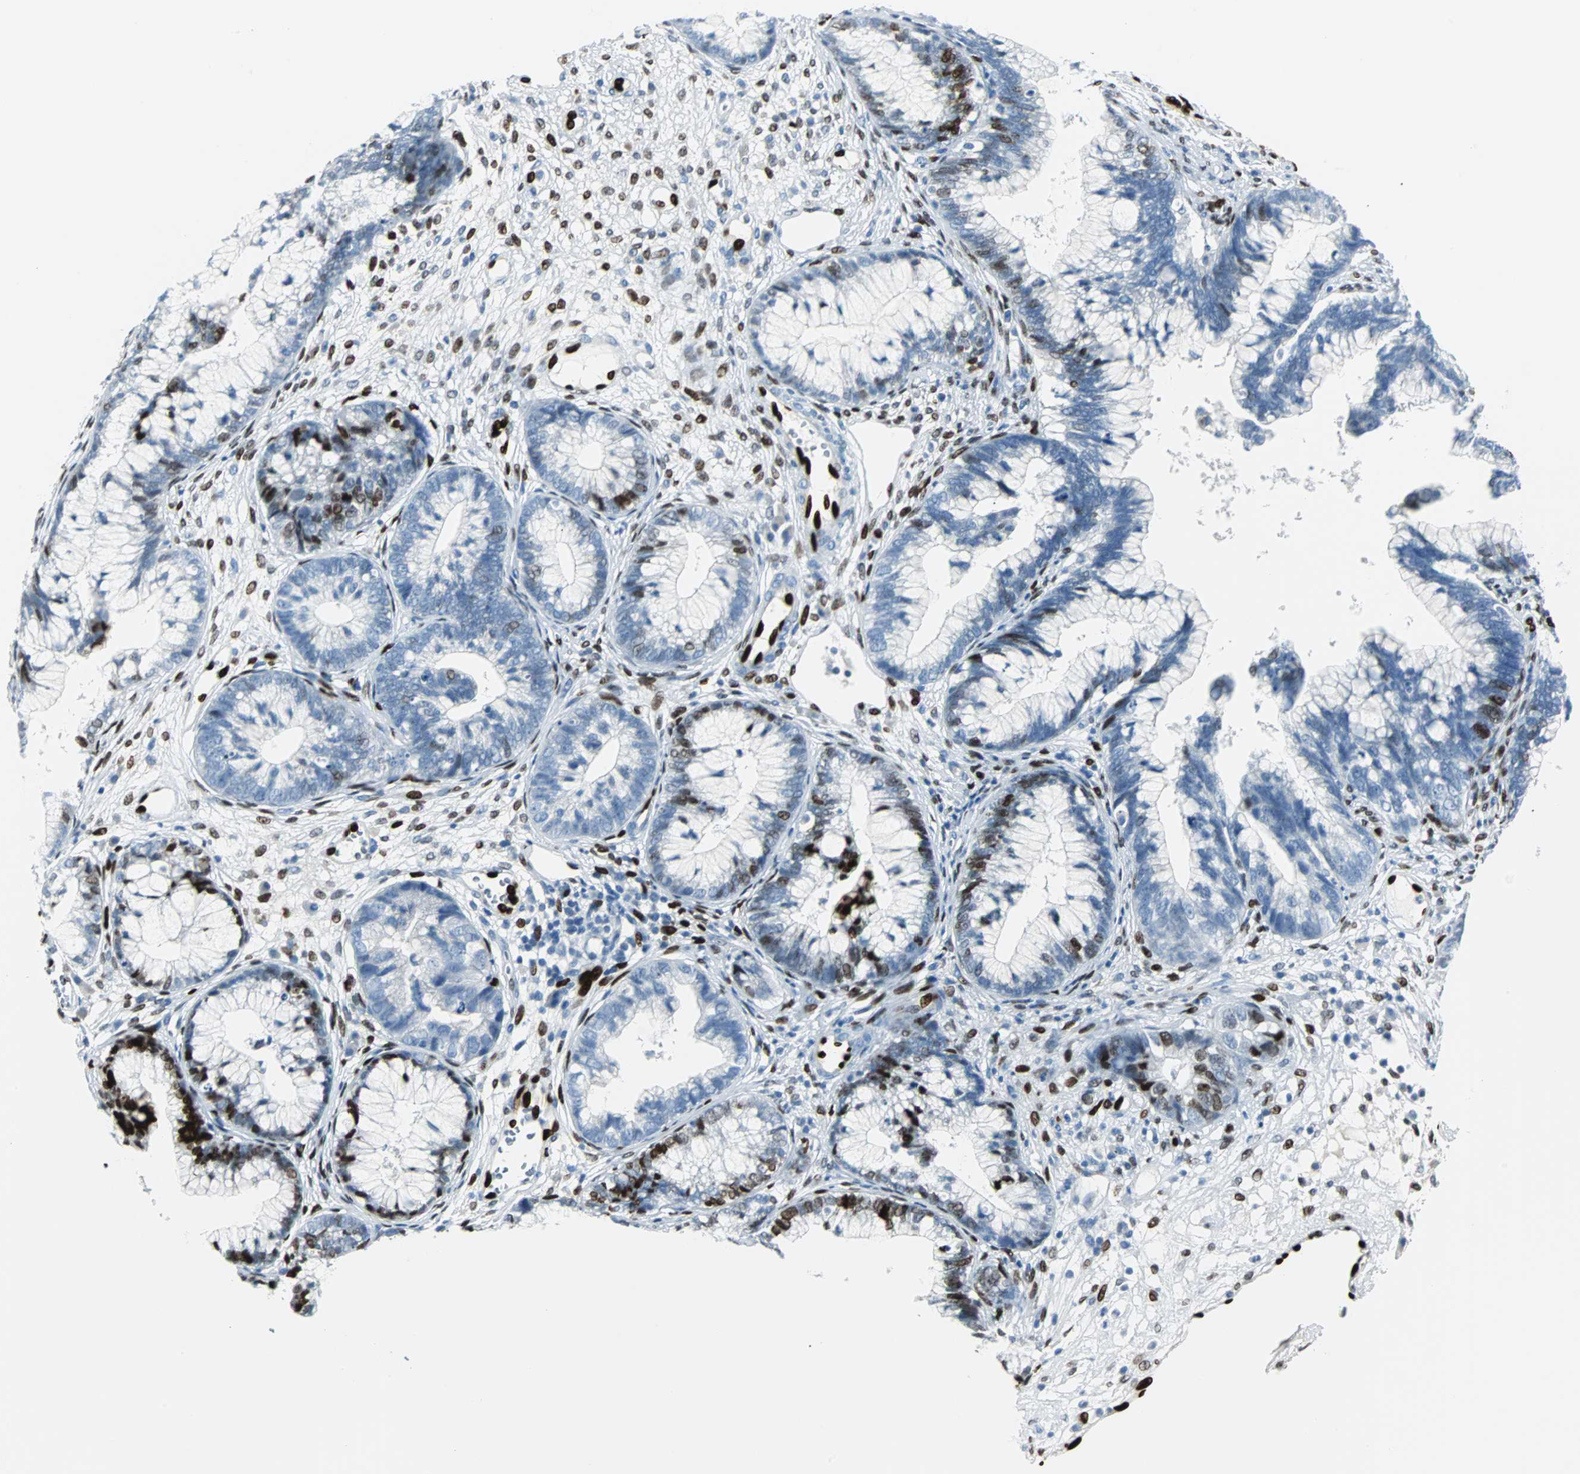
{"staining": {"intensity": "moderate", "quantity": "25%-75%", "location": "nuclear"}, "tissue": "cervical cancer", "cell_type": "Tumor cells", "image_type": "cancer", "snomed": [{"axis": "morphology", "description": "Adenocarcinoma, NOS"}, {"axis": "topography", "description": "Cervix"}], "caption": "Moderate nuclear protein staining is seen in about 25%-75% of tumor cells in cervical adenocarcinoma. (DAB (3,3'-diaminobenzidine) IHC with brightfield microscopy, high magnification).", "gene": "IL33", "patient": {"sex": "female", "age": 44}}